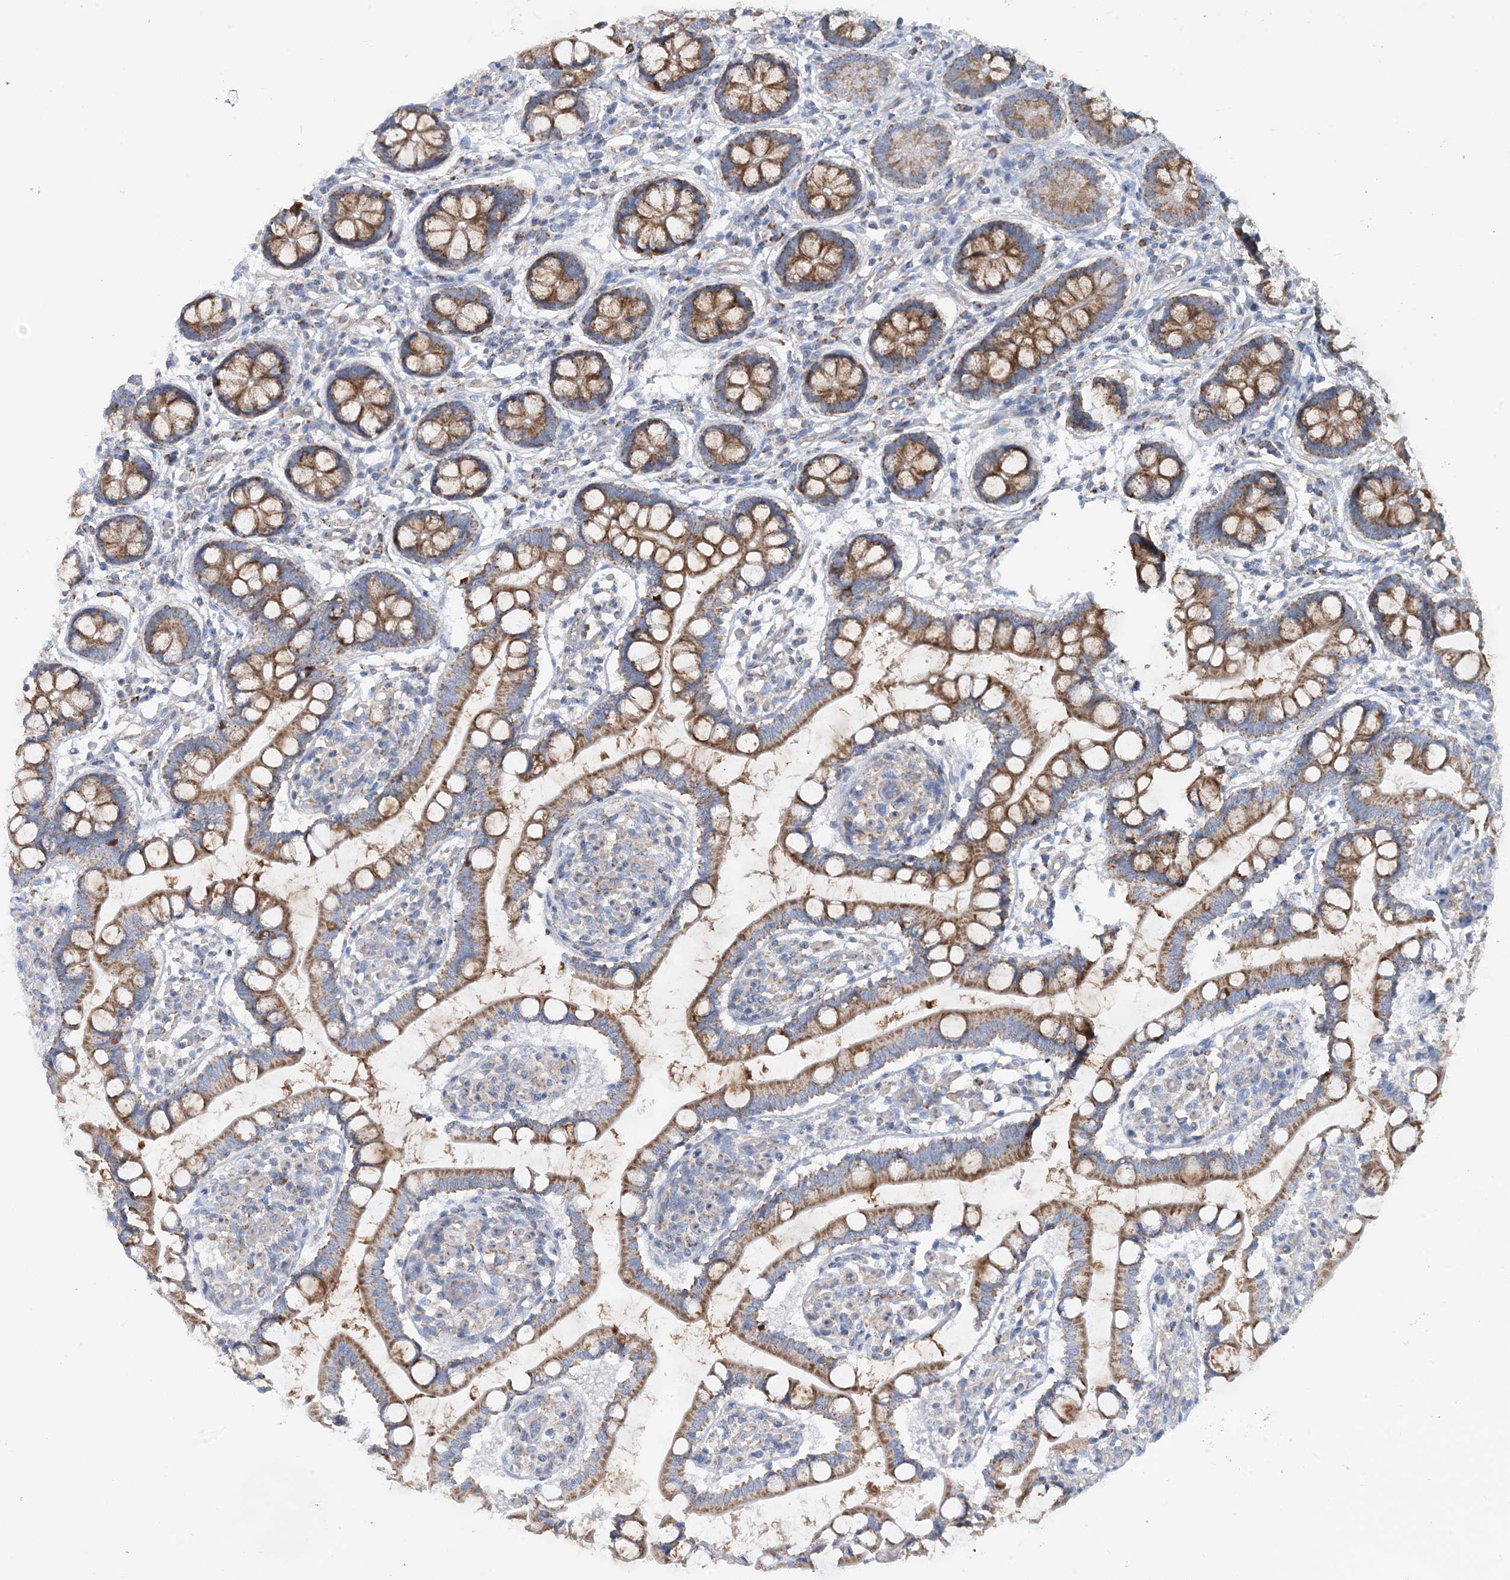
{"staining": {"intensity": "moderate", "quantity": ">75%", "location": "cytoplasmic/membranous"}, "tissue": "small intestine", "cell_type": "Glandular cells", "image_type": "normal", "snomed": [{"axis": "morphology", "description": "Normal tissue, NOS"}, {"axis": "topography", "description": "Small intestine"}], "caption": "This micrograph displays immunohistochemistry (IHC) staining of unremarkable human small intestine, with medium moderate cytoplasmic/membranous positivity in about >75% of glandular cells.", "gene": "PHOSPHO2", "patient": {"sex": "male", "age": 52}}